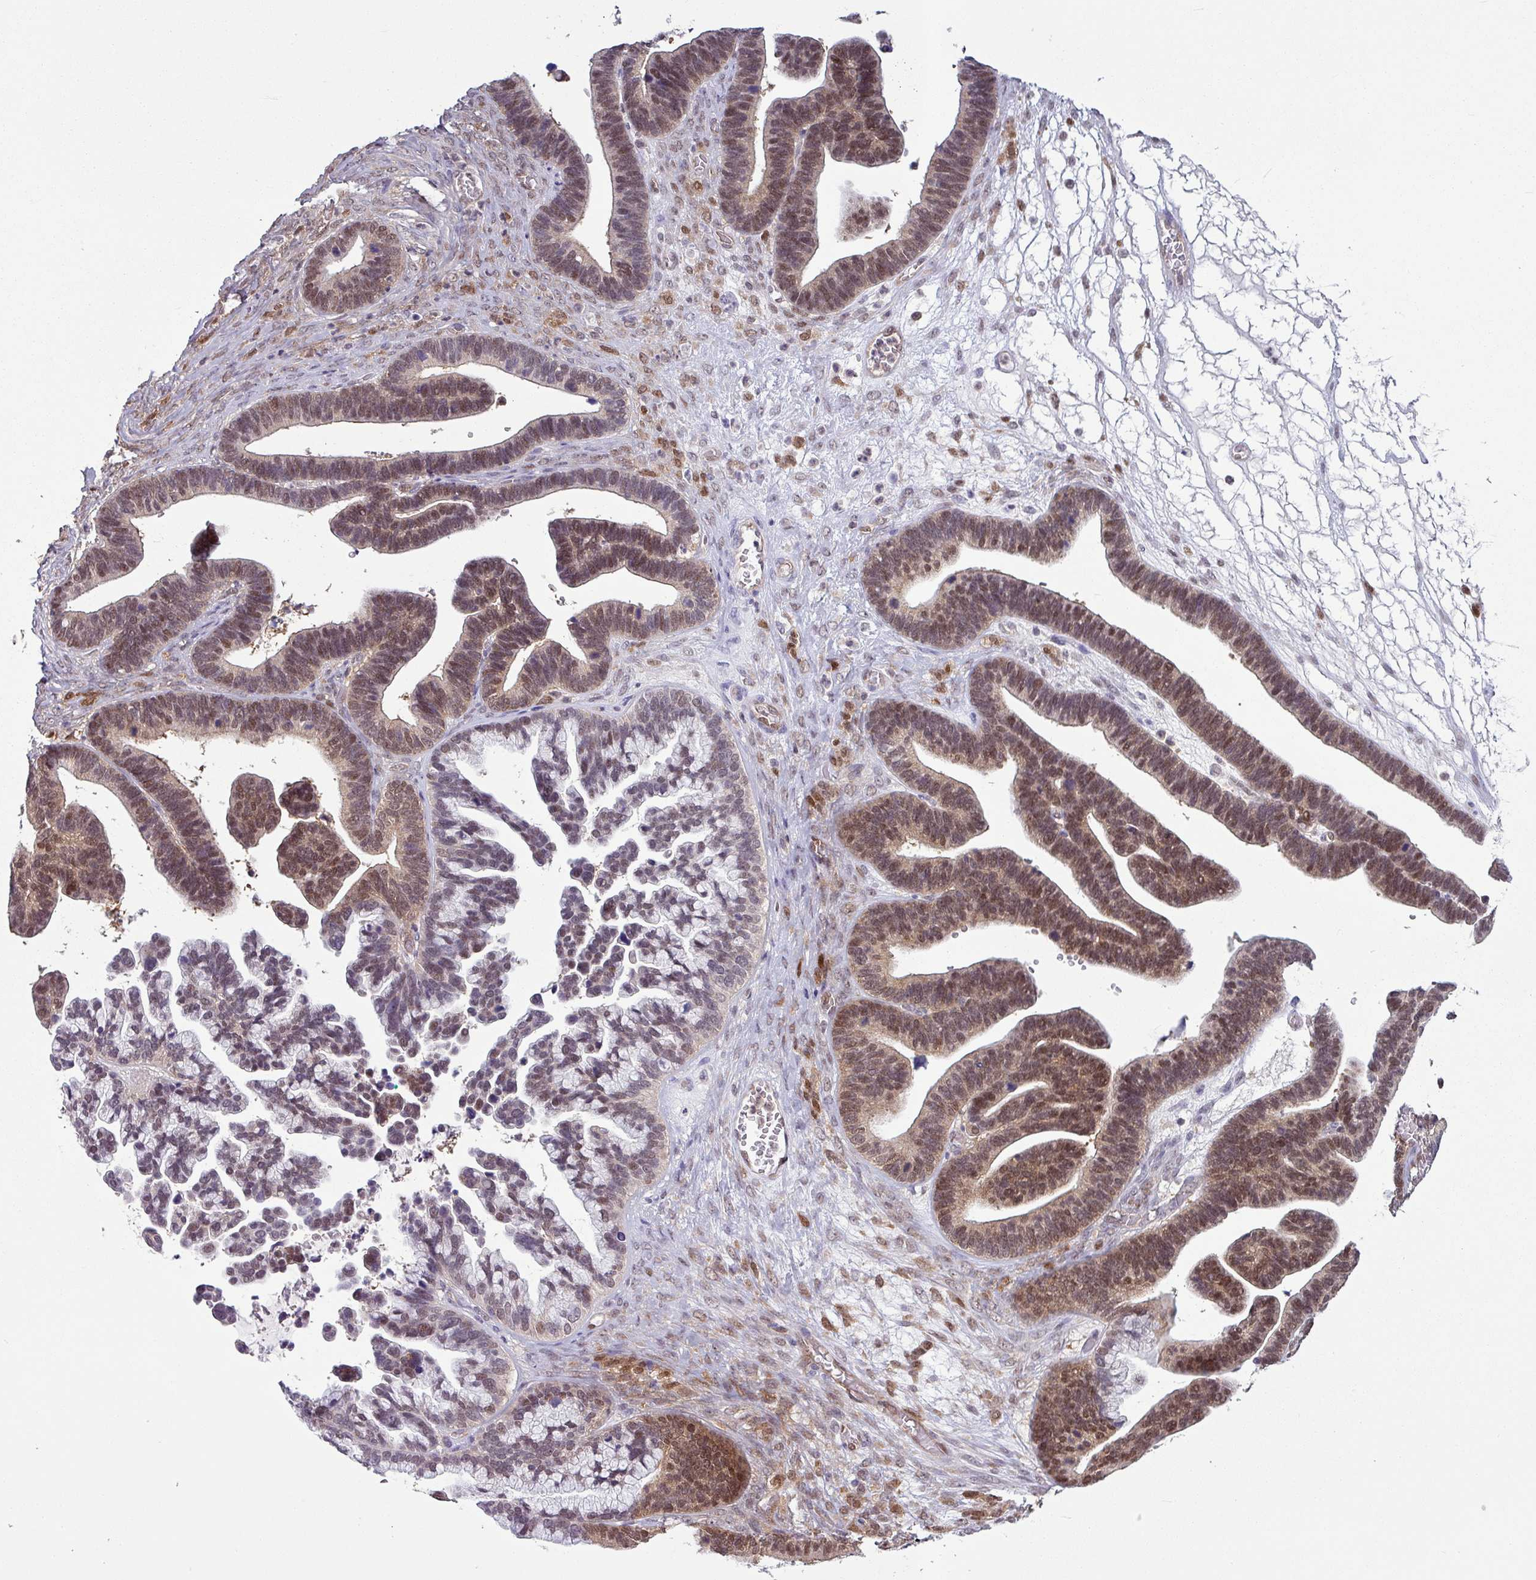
{"staining": {"intensity": "moderate", "quantity": ">75%", "location": "cytoplasmic/membranous,nuclear"}, "tissue": "ovarian cancer", "cell_type": "Tumor cells", "image_type": "cancer", "snomed": [{"axis": "morphology", "description": "Cystadenocarcinoma, serous, NOS"}, {"axis": "topography", "description": "Ovary"}], "caption": "Human ovarian cancer (serous cystadenocarcinoma) stained with a brown dye displays moderate cytoplasmic/membranous and nuclear positive positivity in about >75% of tumor cells.", "gene": "TTLL12", "patient": {"sex": "female", "age": 56}}